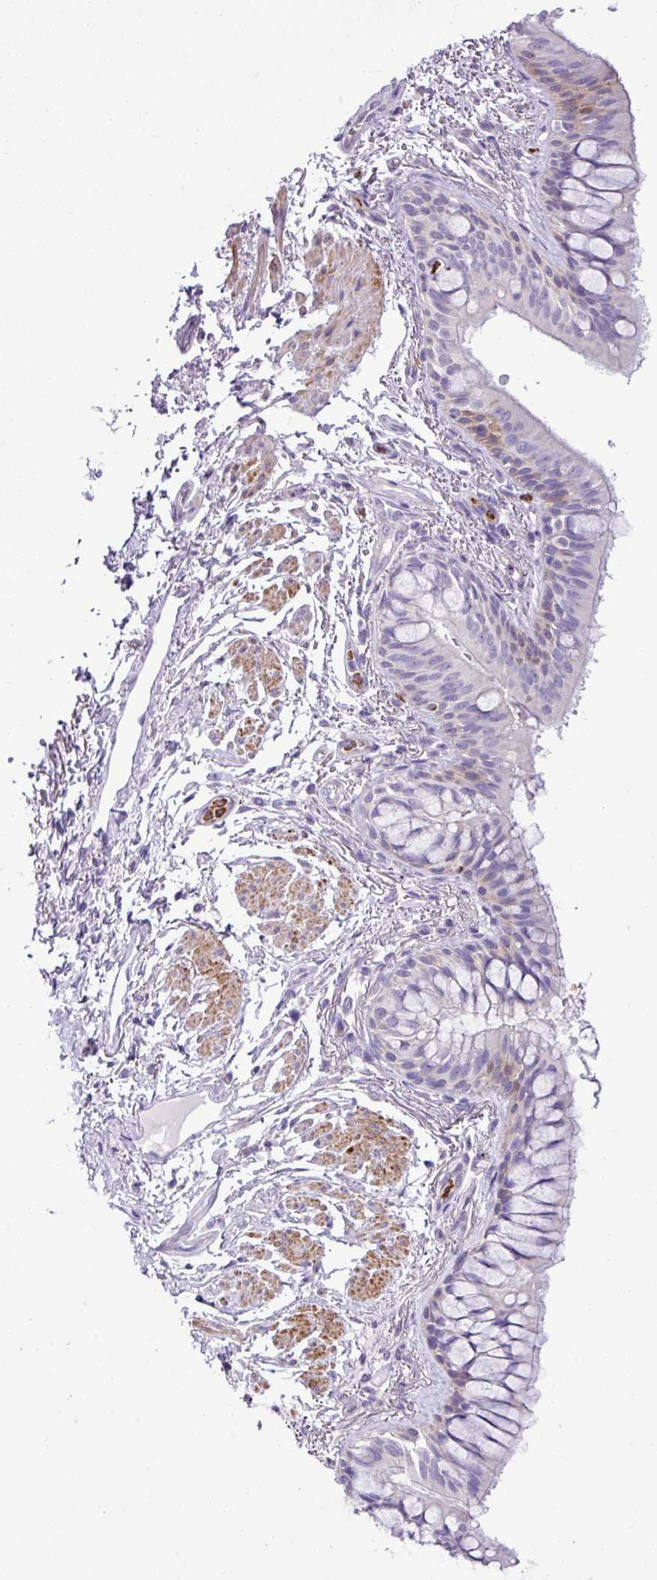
{"staining": {"intensity": "negative", "quantity": "none", "location": "none"}, "tissue": "bronchus", "cell_type": "Respiratory epithelial cells", "image_type": "normal", "snomed": [{"axis": "morphology", "description": "Normal tissue, NOS"}, {"axis": "topography", "description": "Bronchus"}], "caption": "Image shows no significant protein staining in respiratory epithelial cells of unremarkable bronchus.", "gene": "ZSCAN5A", "patient": {"sex": "male", "age": 70}}